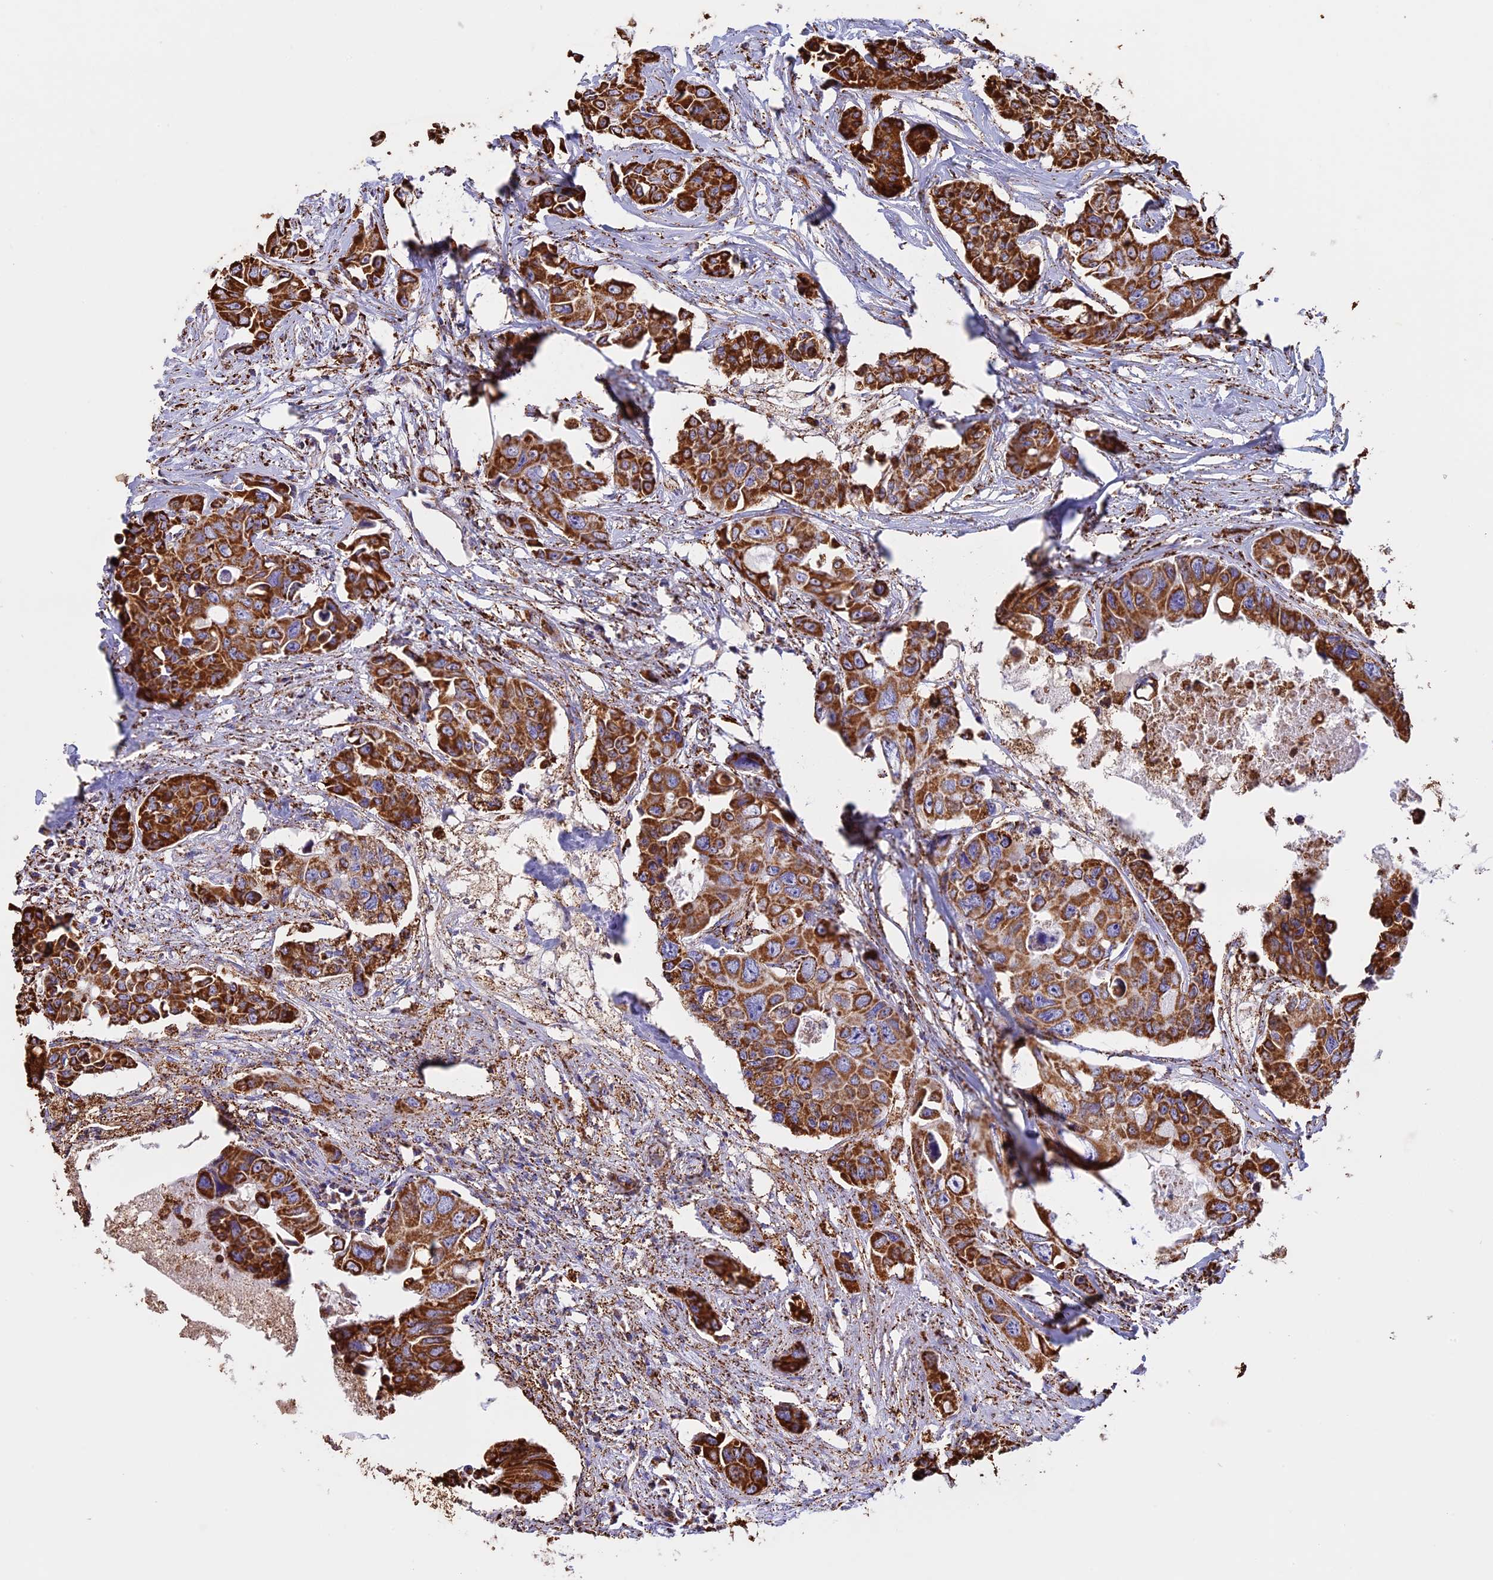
{"staining": {"intensity": "strong", "quantity": ">75%", "location": "cytoplasmic/membranous"}, "tissue": "colorectal cancer", "cell_type": "Tumor cells", "image_type": "cancer", "snomed": [{"axis": "morphology", "description": "Adenocarcinoma, NOS"}, {"axis": "topography", "description": "Rectum"}], "caption": "Immunohistochemical staining of colorectal cancer demonstrates high levels of strong cytoplasmic/membranous expression in approximately >75% of tumor cells.", "gene": "KCNG1", "patient": {"sex": "male", "age": 87}}